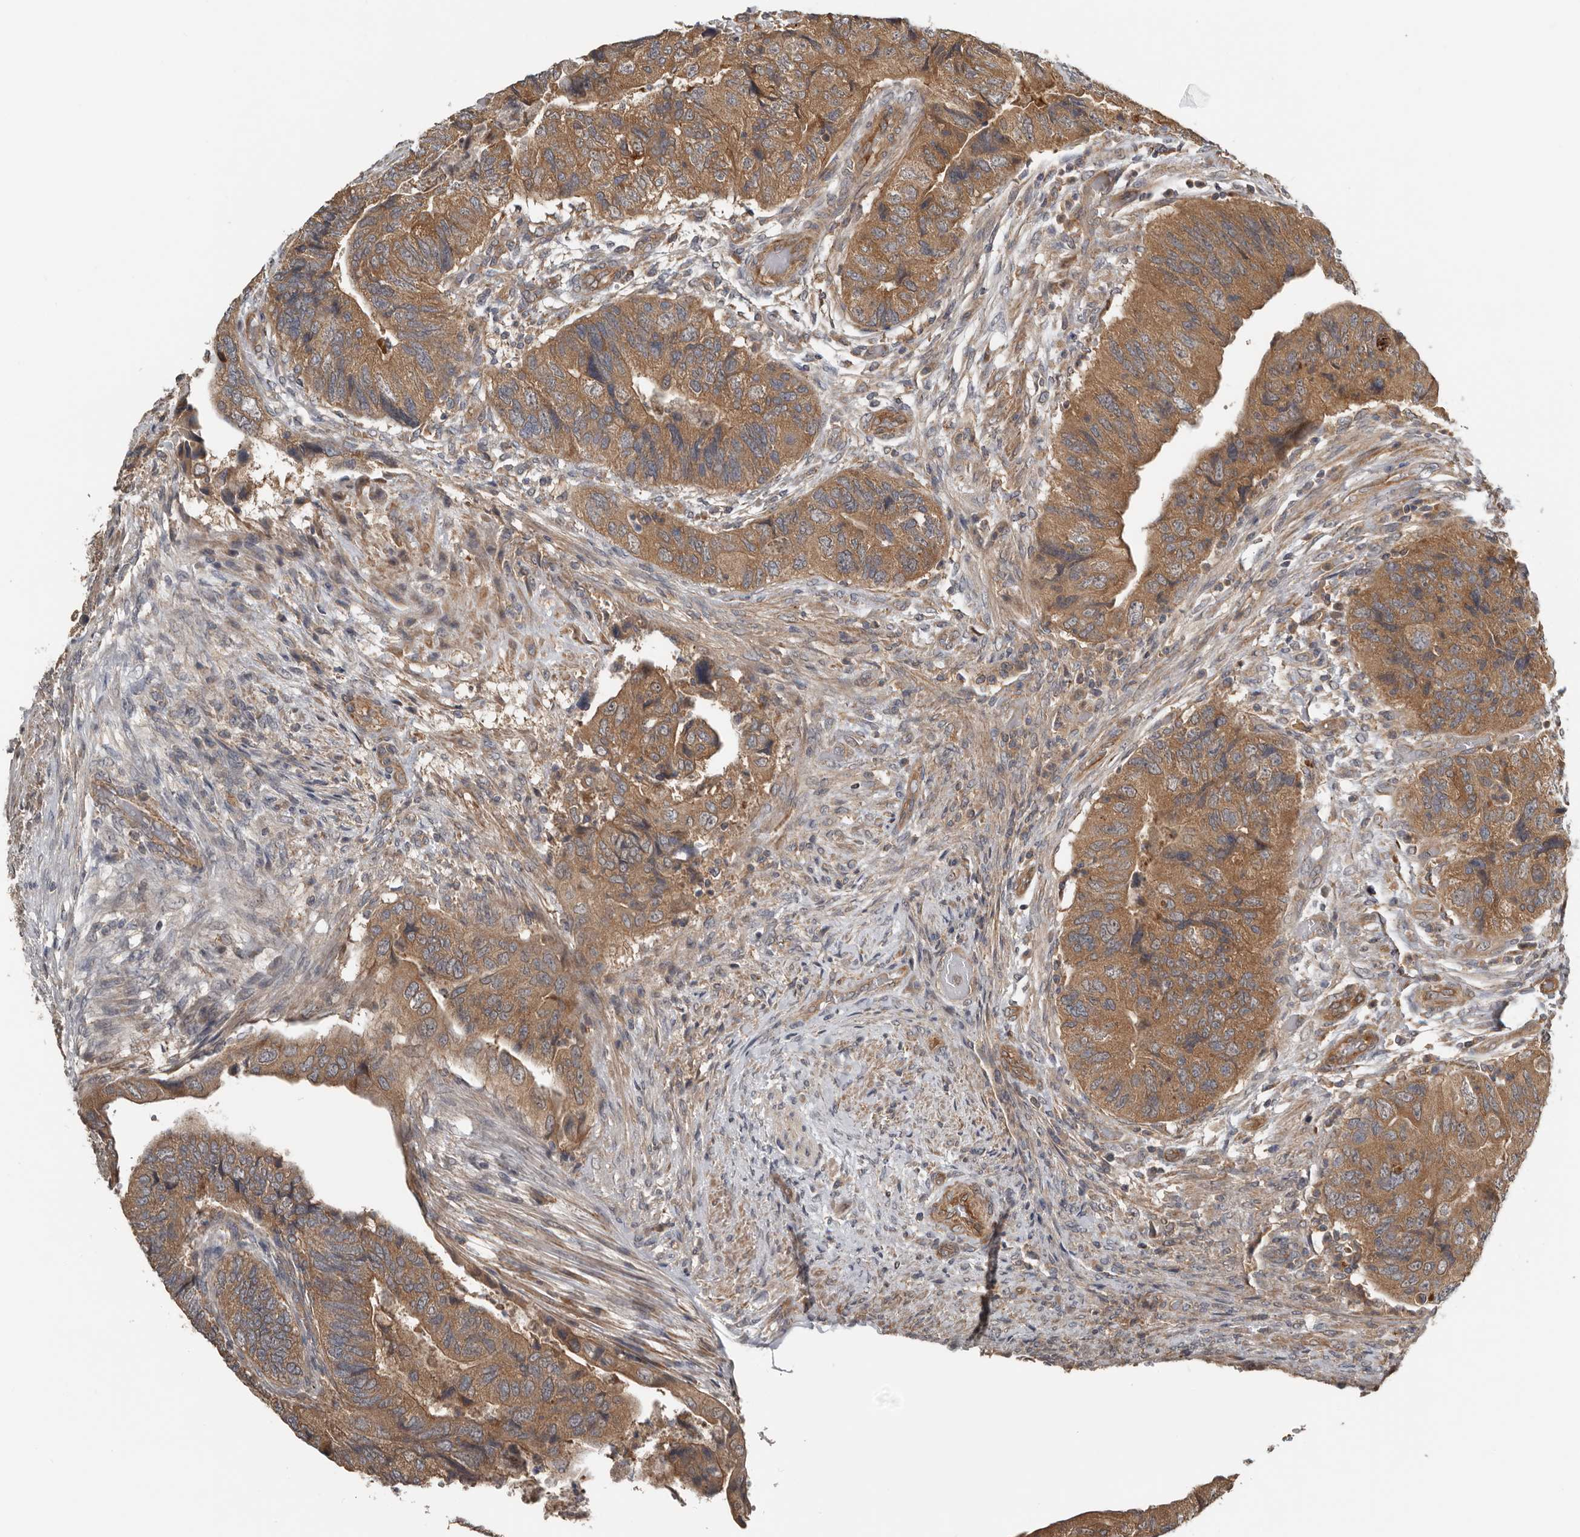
{"staining": {"intensity": "moderate", "quantity": ">75%", "location": "cytoplasmic/membranous"}, "tissue": "colorectal cancer", "cell_type": "Tumor cells", "image_type": "cancer", "snomed": [{"axis": "morphology", "description": "Adenocarcinoma, NOS"}, {"axis": "topography", "description": "Rectum"}], "caption": "Adenocarcinoma (colorectal) tissue reveals moderate cytoplasmic/membranous staining in about >75% of tumor cells, visualized by immunohistochemistry. (DAB (3,3'-diaminobenzidine) IHC with brightfield microscopy, high magnification).", "gene": "DNAJB4", "patient": {"sex": "male", "age": 63}}